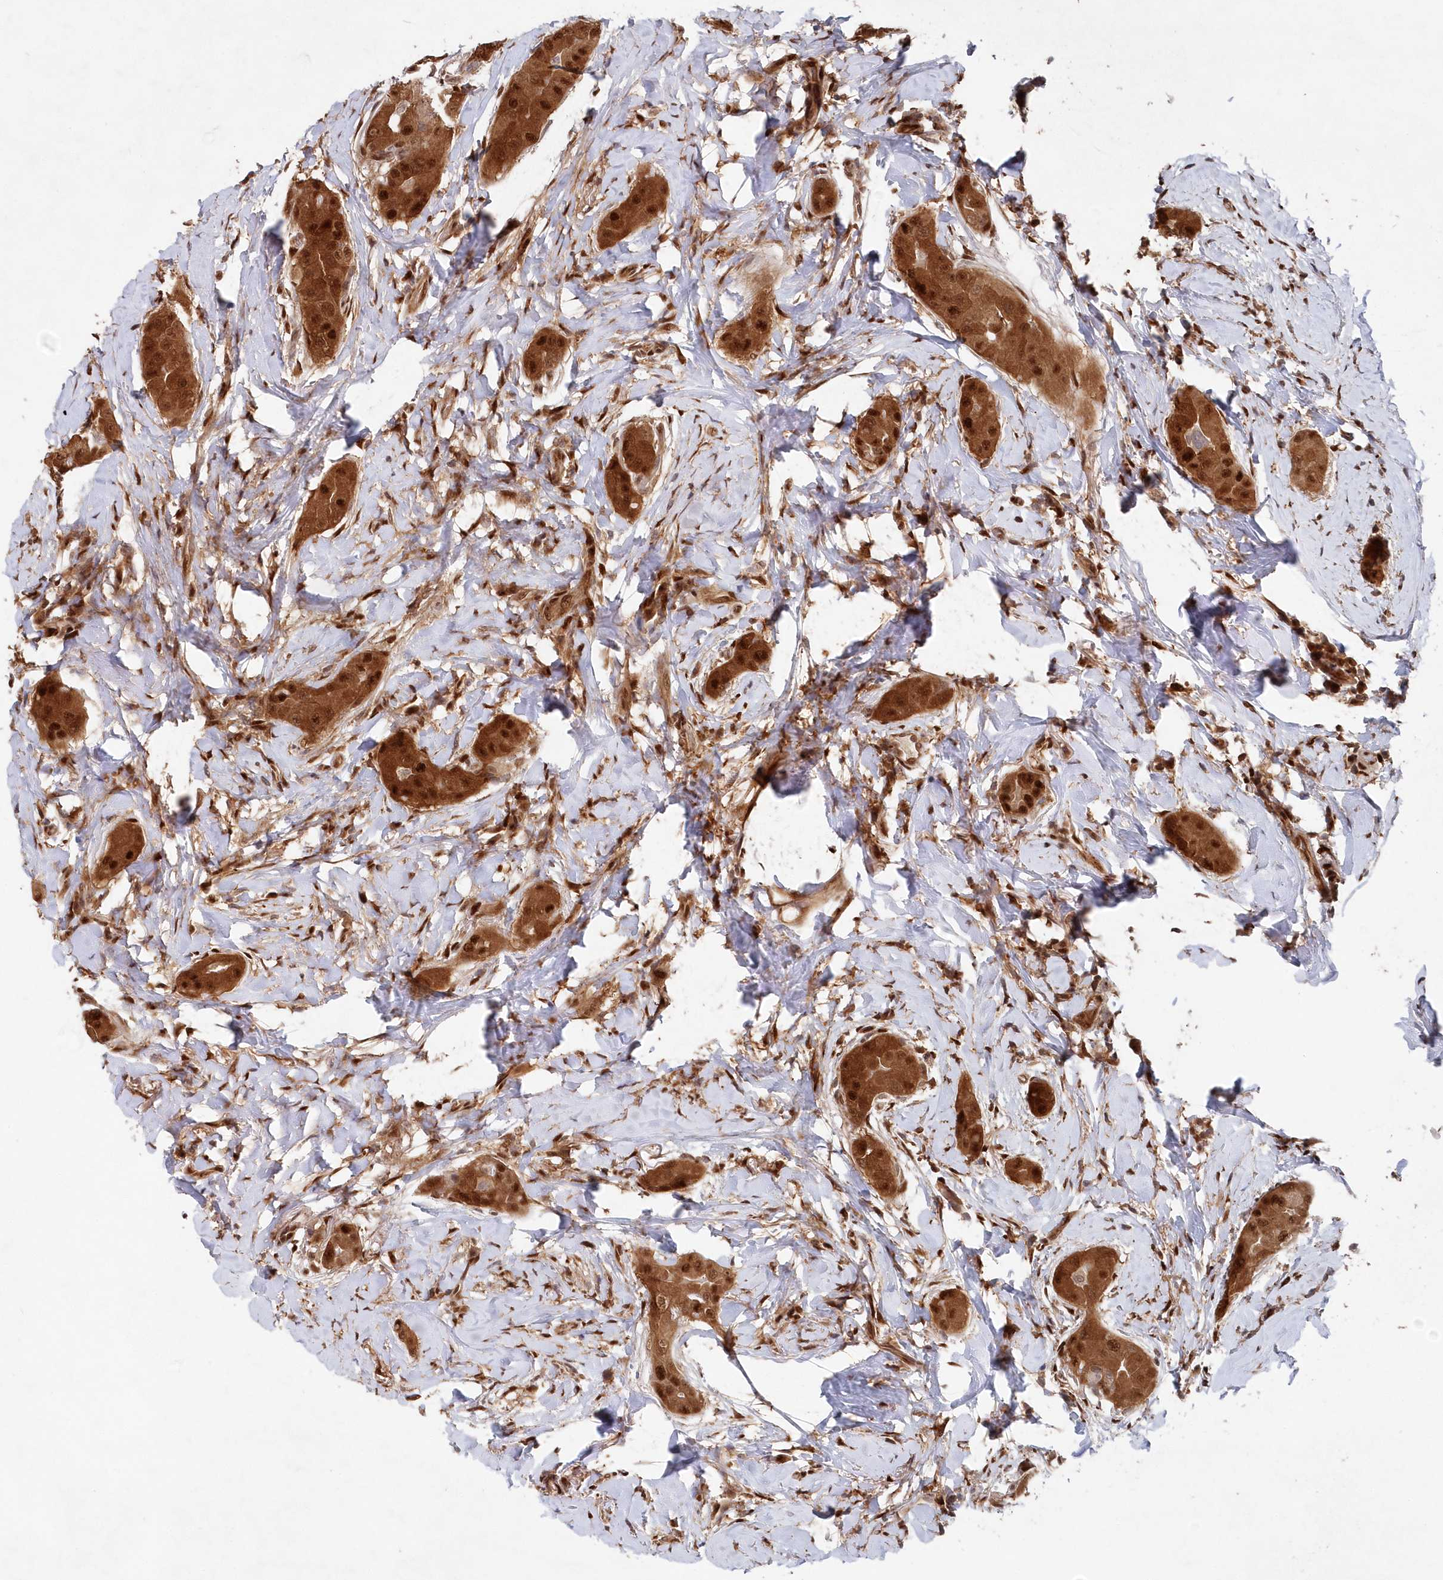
{"staining": {"intensity": "strong", "quantity": ">75%", "location": "cytoplasmic/membranous,nuclear"}, "tissue": "thyroid cancer", "cell_type": "Tumor cells", "image_type": "cancer", "snomed": [{"axis": "morphology", "description": "Papillary adenocarcinoma, NOS"}, {"axis": "topography", "description": "Thyroid gland"}], "caption": "Immunohistochemical staining of thyroid cancer (papillary adenocarcinoma) reveals high levels of strong cytoplasmic/membranous and nuclear protein expression in approximately >75% of tumor cells.", "gene": "ABHD14B", "patient": {"sex": "male", "age": 33}}